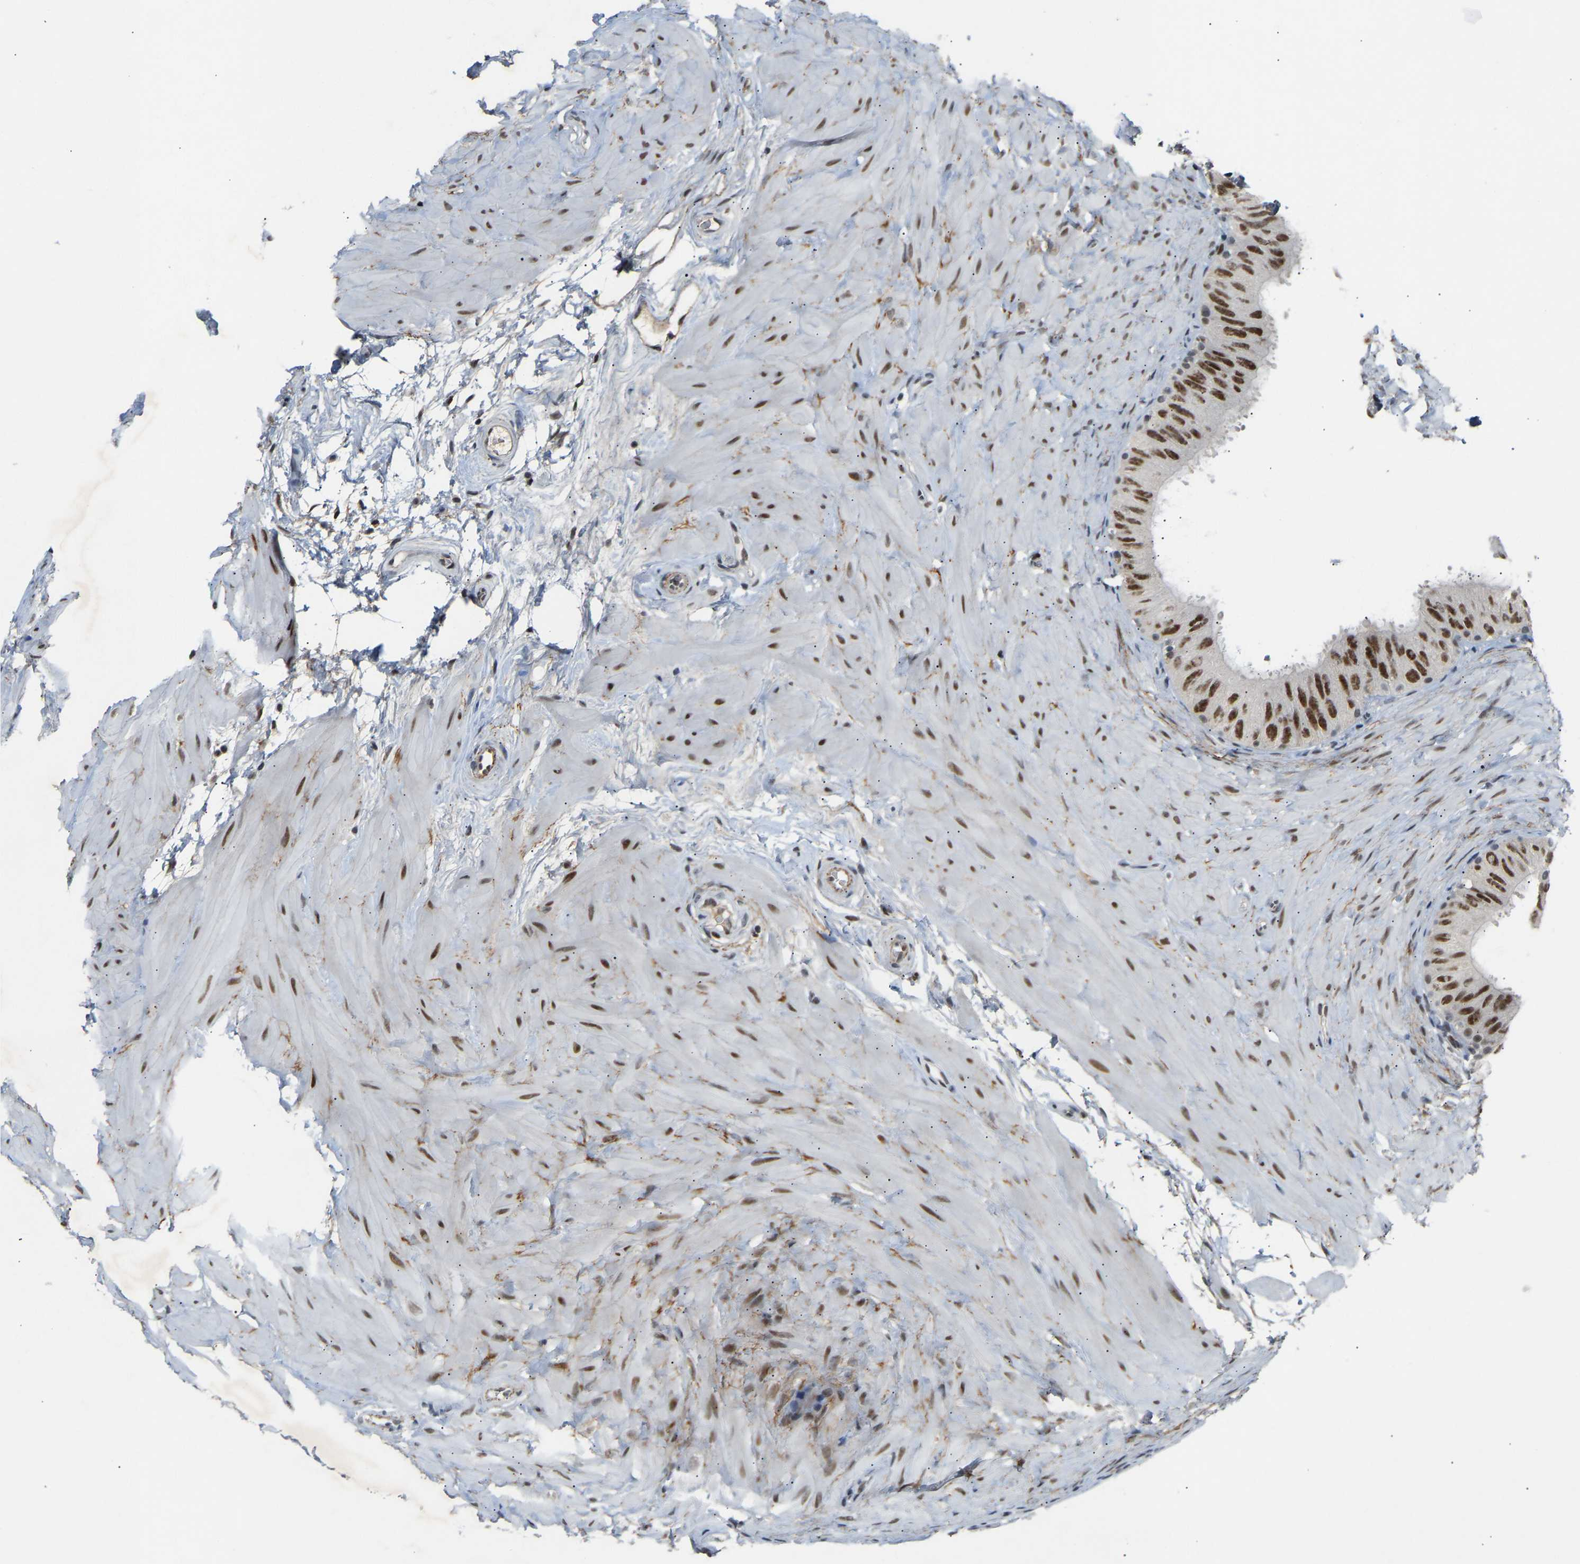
{"staining": {"intensity": "moderate", "quantity": ">75%", "location": "nuclear"}, "tissue": "epididymis", "cell_type": "Glandular cells", "image_type": "normal", "snomed": [{"axis": "morphology", "description": "Normal tissue, NOS"}, {"axis": "topography", "description": "Epididymis"}], "caption": "The photomicrograph displays staining of unremarkable epididymis, revealing moderate nuclear protein positivity (brown color) within glandular cells.", "gene": "RBM15", "patient": {"sex": "male", "age": 34}}